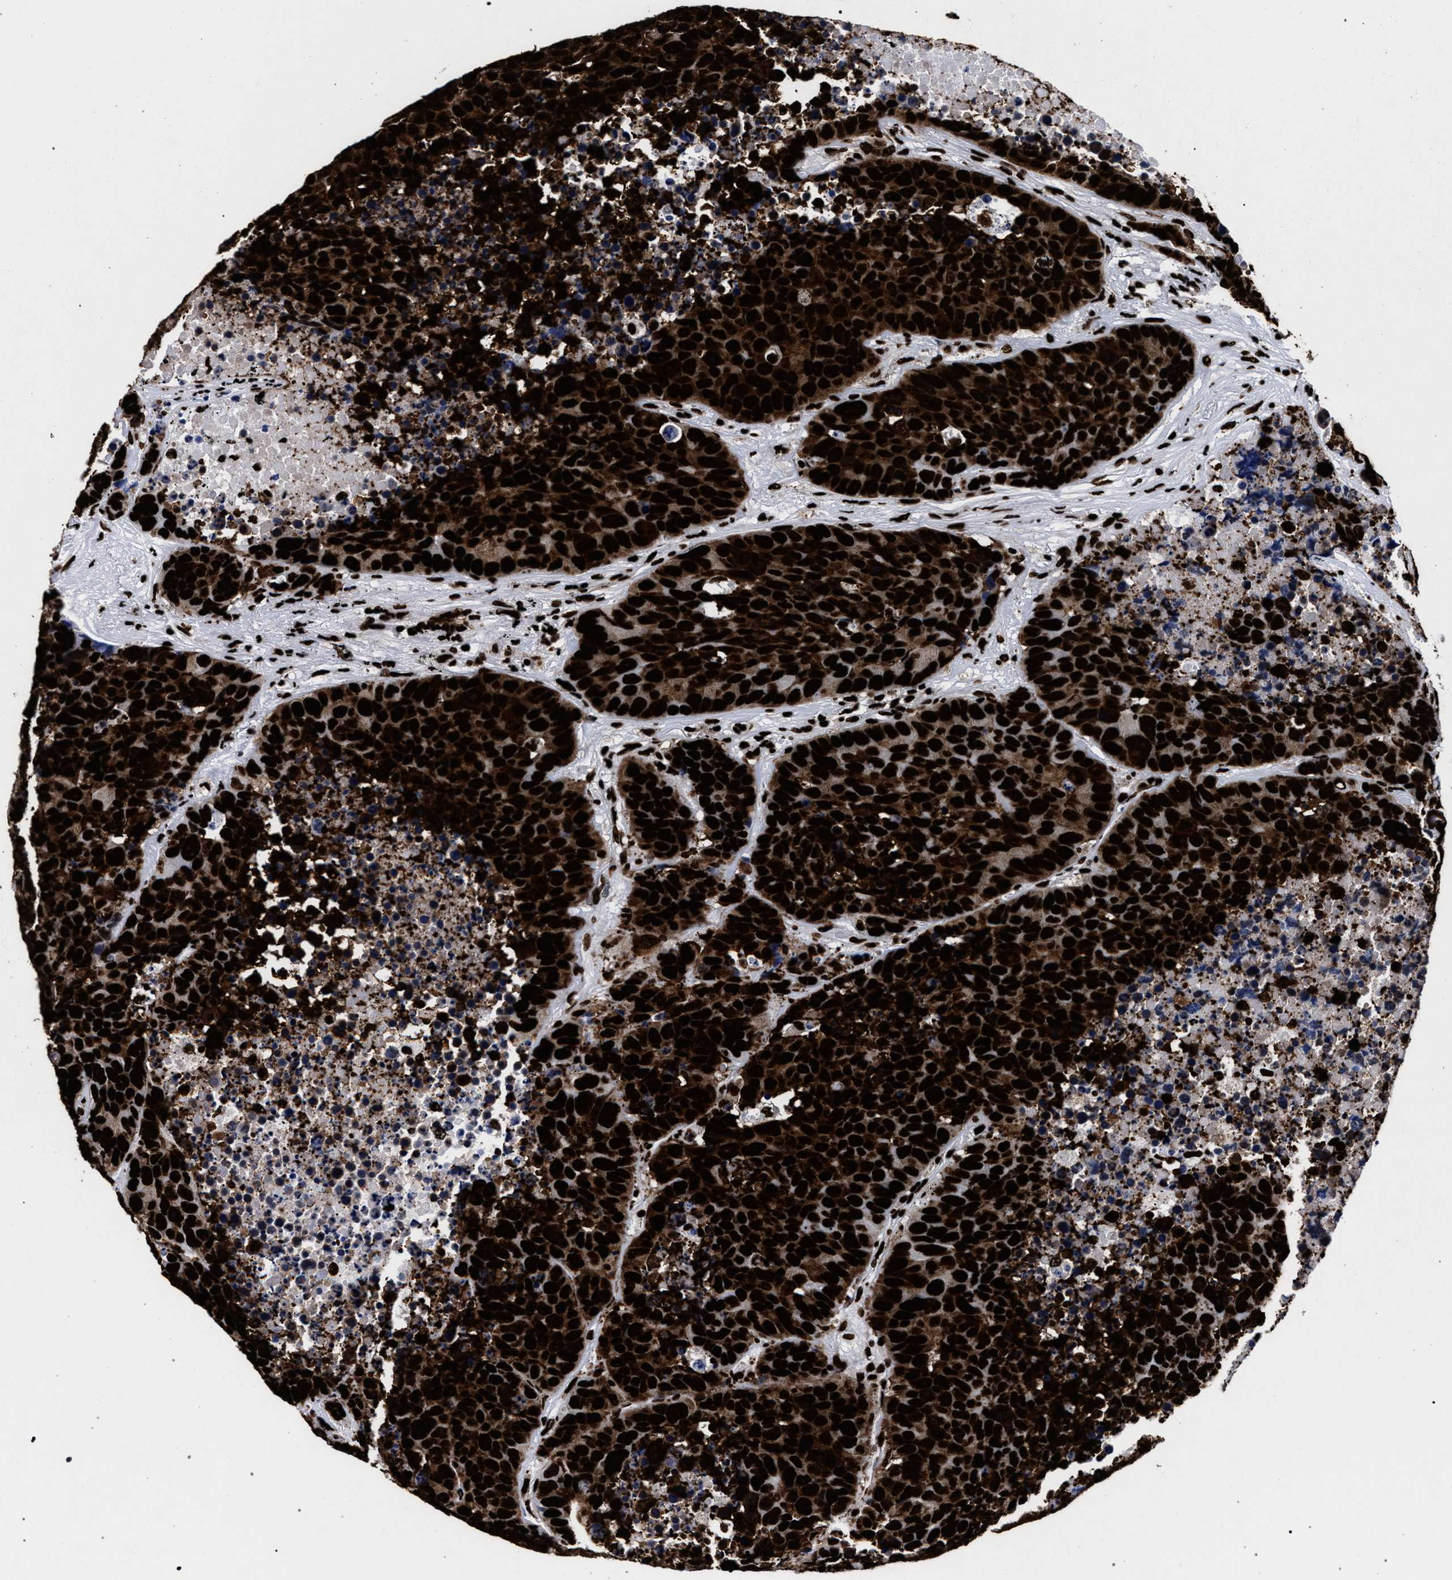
{"staining": {"intensity": "strong", "quantity": ">75%", "location": "cytoplasmic/membranous,nuclear"}, "tissue": "carcinoid", "cell_type": "Tumor cells", "image_type": "cancer", "snomed": [{"axis": "morphology", "description": "Carcinoid, malignant, NOS"}, {"axis": "topography", "description": "Lung"}], "caption": "DAB (3,3'-diaminobenzidine) immunohistochemical staining of human malignant carcinoid shows strong cytoplasmic/membranous and nuclear protein positivity in about >75% of tumor cells.", "gene": "HNRNPA1", "patient": {"sex": "male", "age": 60}}